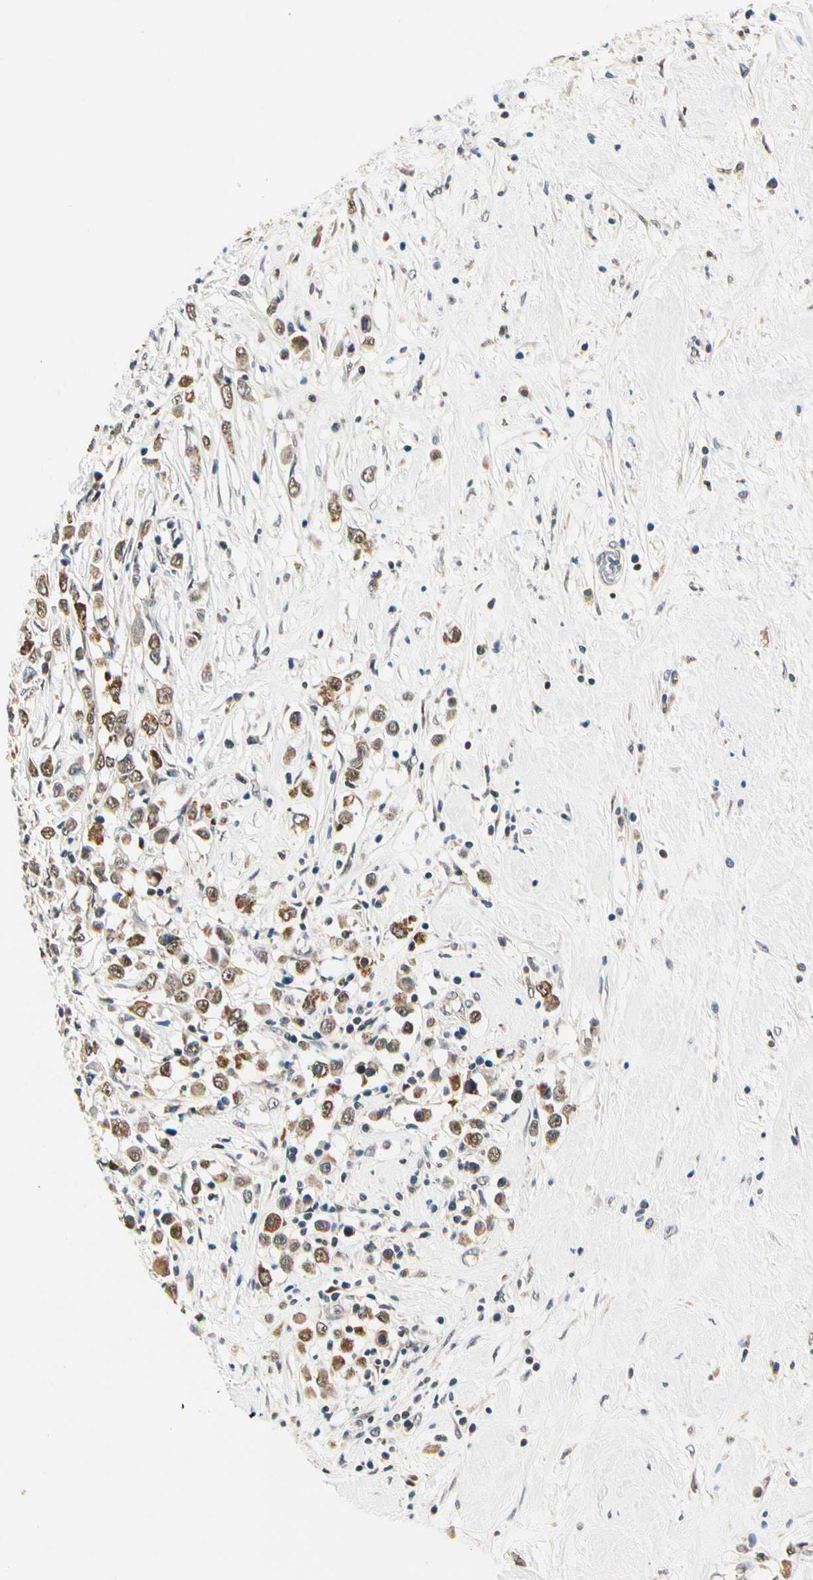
{"staining": {"intensity": "strong", "quantity": ">75%", "location": "cytoplasmic/membranous"}, "tissue": "breast cancer", "cell_type": "Tumor cells", "image_type": "cancer", "snomed": [{"axis": "morphology", "description": "Duct carcinoma"}, {"axis": "topography", "description": "Breast"}], "caption": "High-power microscopy captured an immunohistochemistry (IHC) histopathology image of breast cancer, revealing strong cytoplasmic/membranous positivity in about >75% of tumor cells.", "gene": "PDK2", "patient": {"sex": "female", "age": 61}}